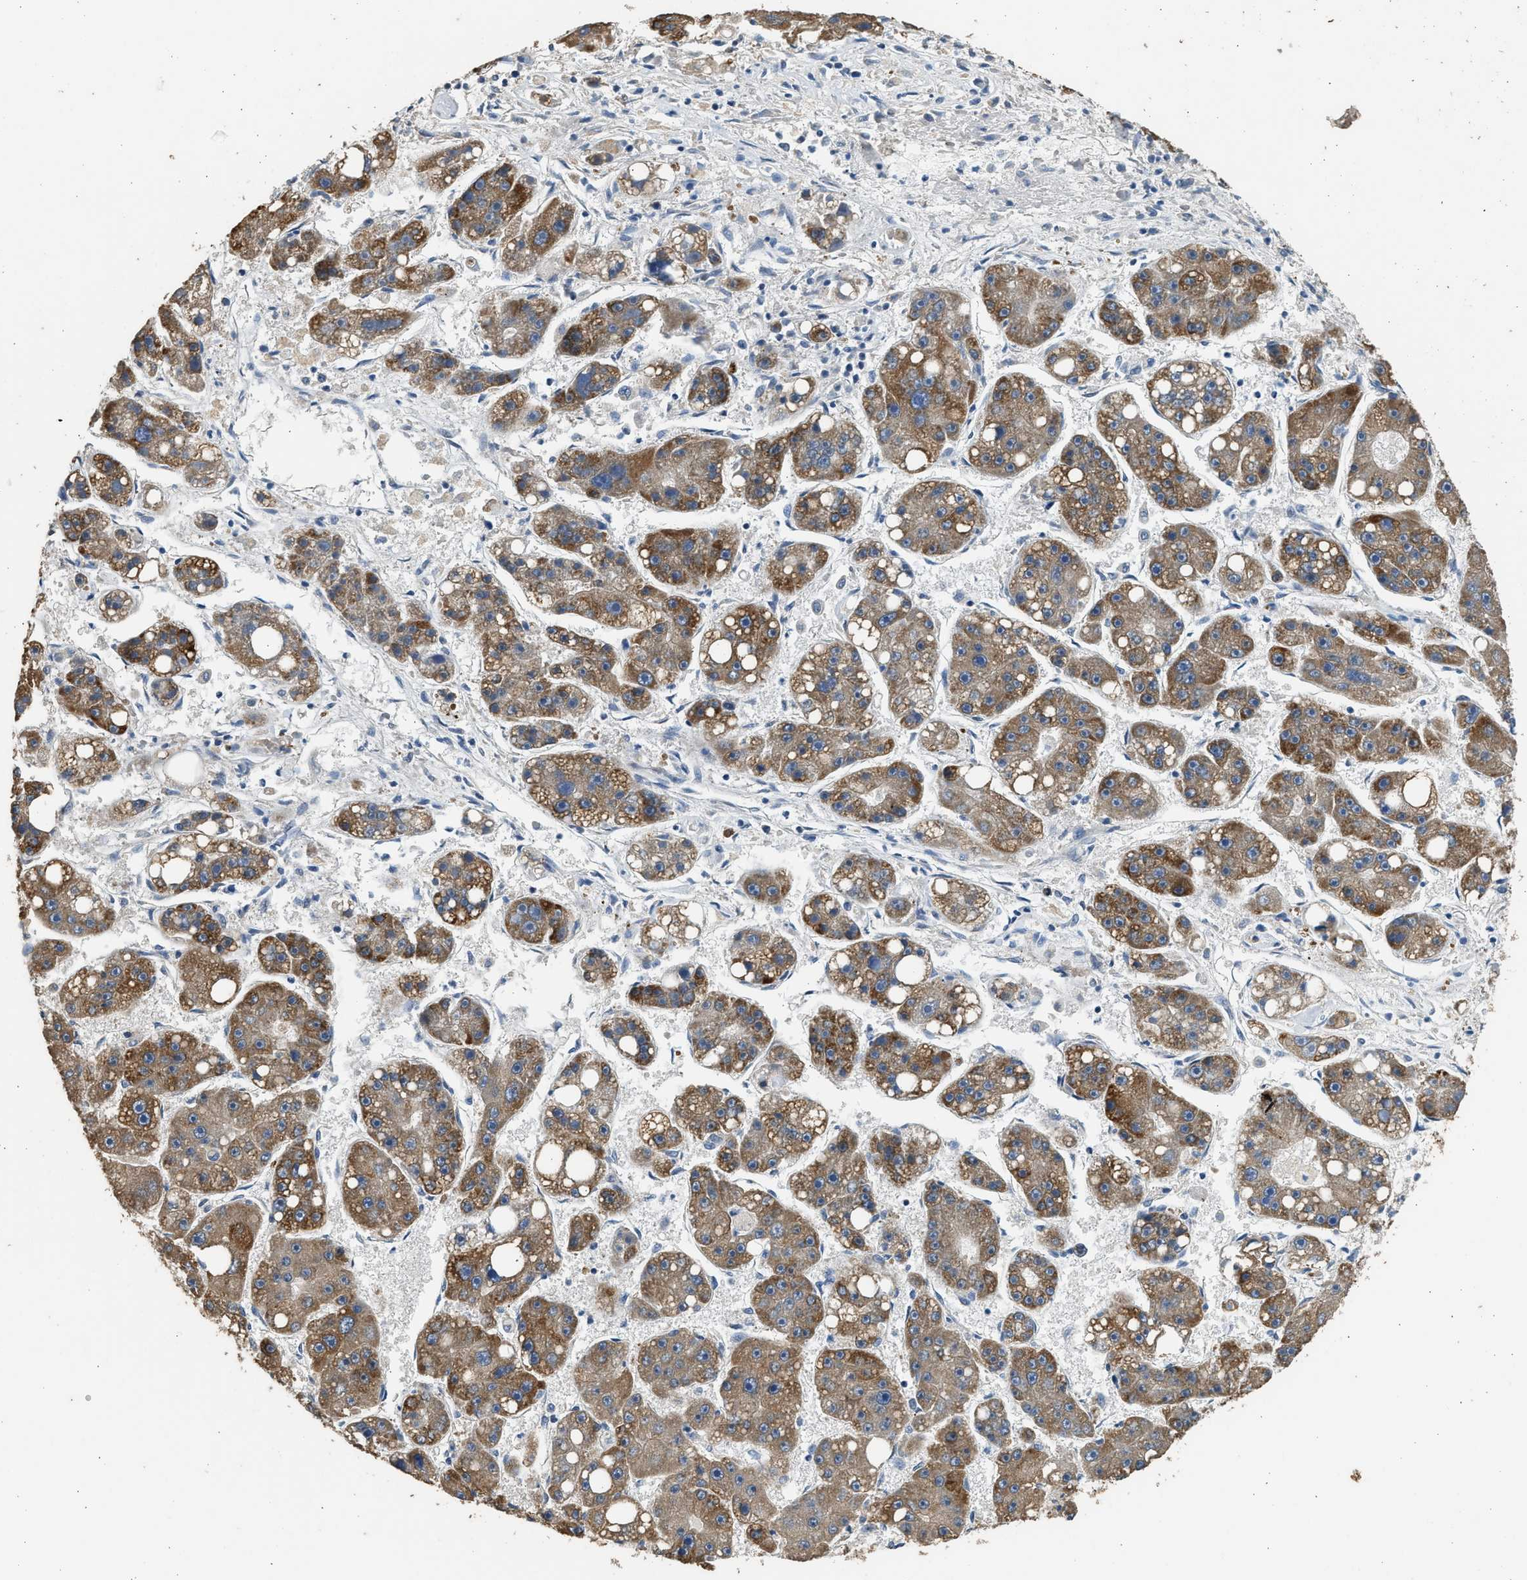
{"staining": {"intensity": "moderate", "quantity": ">75%", "location": "cytoplasmic/membranous"}, "tissue": "liver cancer", "cell_type": "Tumor cells", "image_type": "cancer", "snomed": [{"axis": "morphology", "description": "Carcinoma, Hepatocellular, NOS"}, {"axis": "topography", "description": "Liver"}], "caption": "Moderate cytoplasmic/membranous protein positivity is seen in approximately >75% of tumor cells in liver cancer (hepatocellular carcinoma).", "gene": "PCLO", "patient": {"sex": "female", "age": 61}}